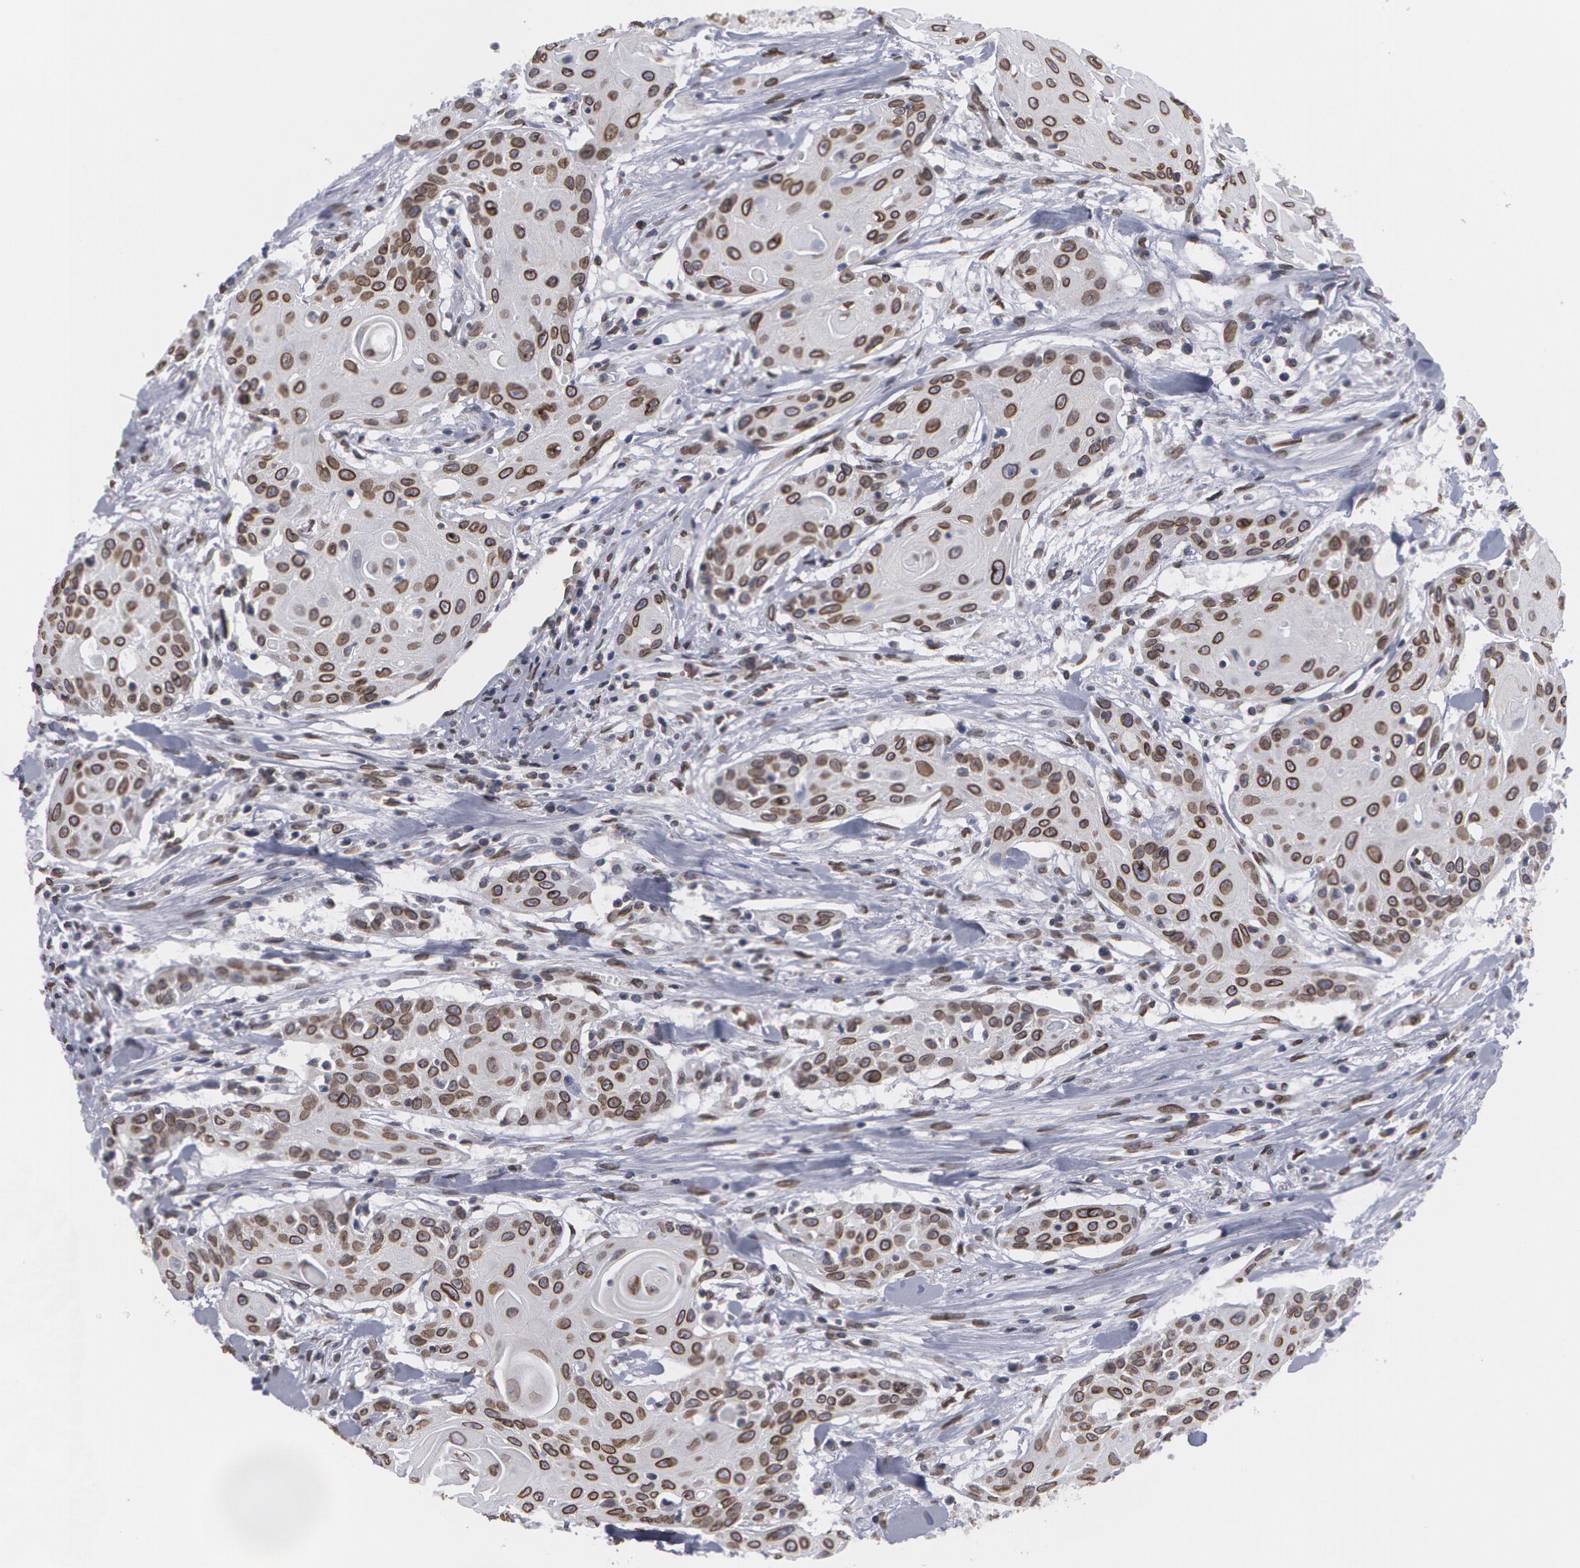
{"staining": {"intensity": "weak", "quantity": ">75%", "location": "nuclear"}, "tissue": "head and neck cancer", "cell_type": "Tumor cells", "image_type": "cancer", "snomed": [{"axis": "morphology", "description": "Squamous cell carcinoma, NOS"}, {"axis": "morphology", "description": "Squamous cell carcinoma, metastatic, NOS"}, {"axis": "topography", "description": "Lymph node"}, {"axis": "topography", "description": "Salivary gland"}, {"axis": "topography", "description": "Head-Neck"}], "caption": "Immunohistochemistry image of metastatic squamous cell carcinoma (head and neck) stained for a protein (brown), which displays low levels of weak nuclear staining in approximately >75% of tumor cells.", "gene": "EMD", "patient": {"sex": "female", "age": 74}}